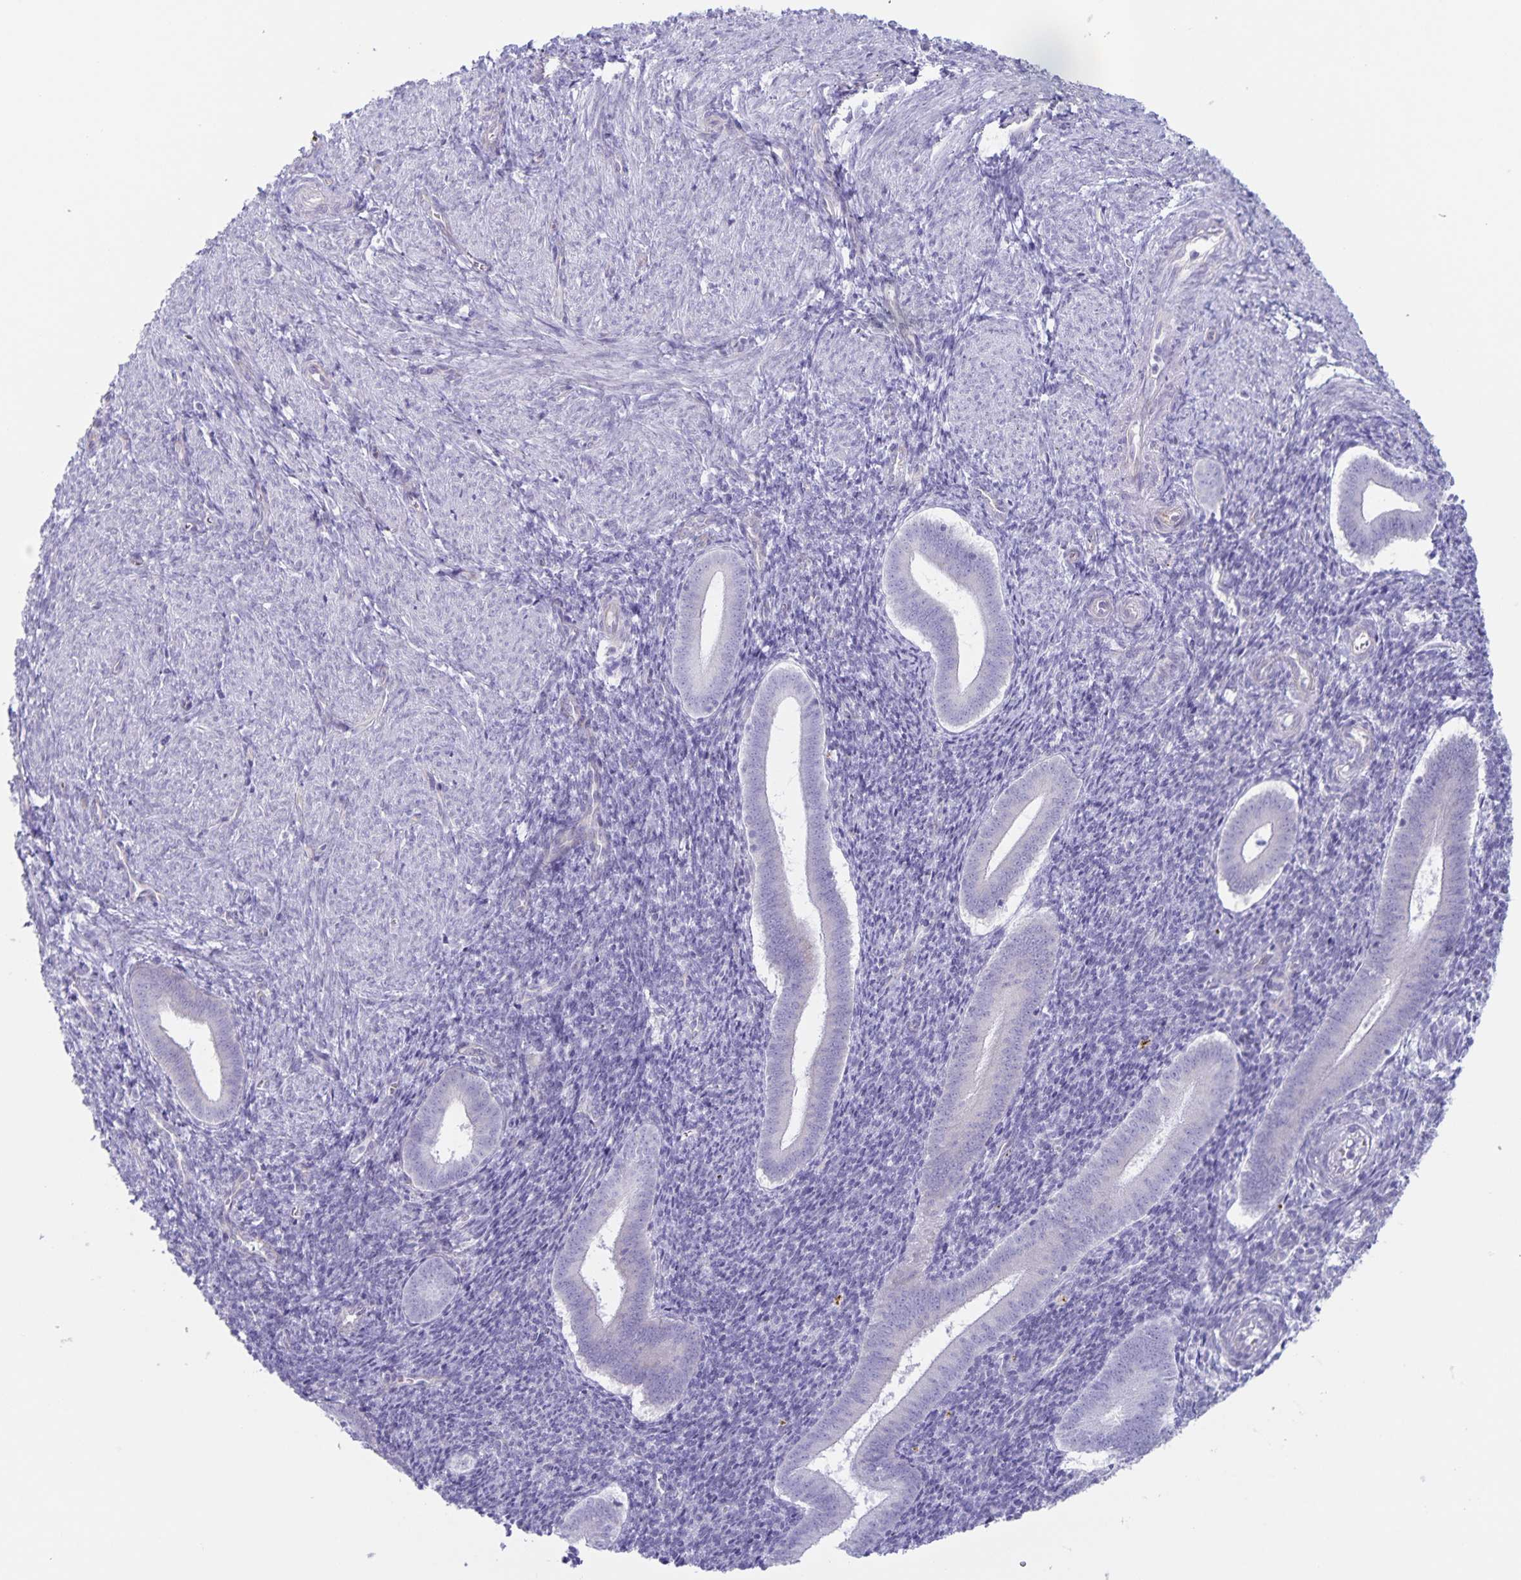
{"staining": {"intensity": "negative", "quantity": "none", "location": "none"}, "tissue": "endometrium", "cell_type": "Cells in endometrial stroma", "image_type": "normal", "snomed": [{"axis": "morphology", "description": "Normal tissue, NOS"}, {"axis": "topography", "description": "Endometrium"}], "caption": "Endometrium stained for a protein using immunohistochemistry (IHC) exhibits no positivity cells in endometrial stroma.", "gene": "AQP4", "patient": {"sex": "female", "age": 25}}